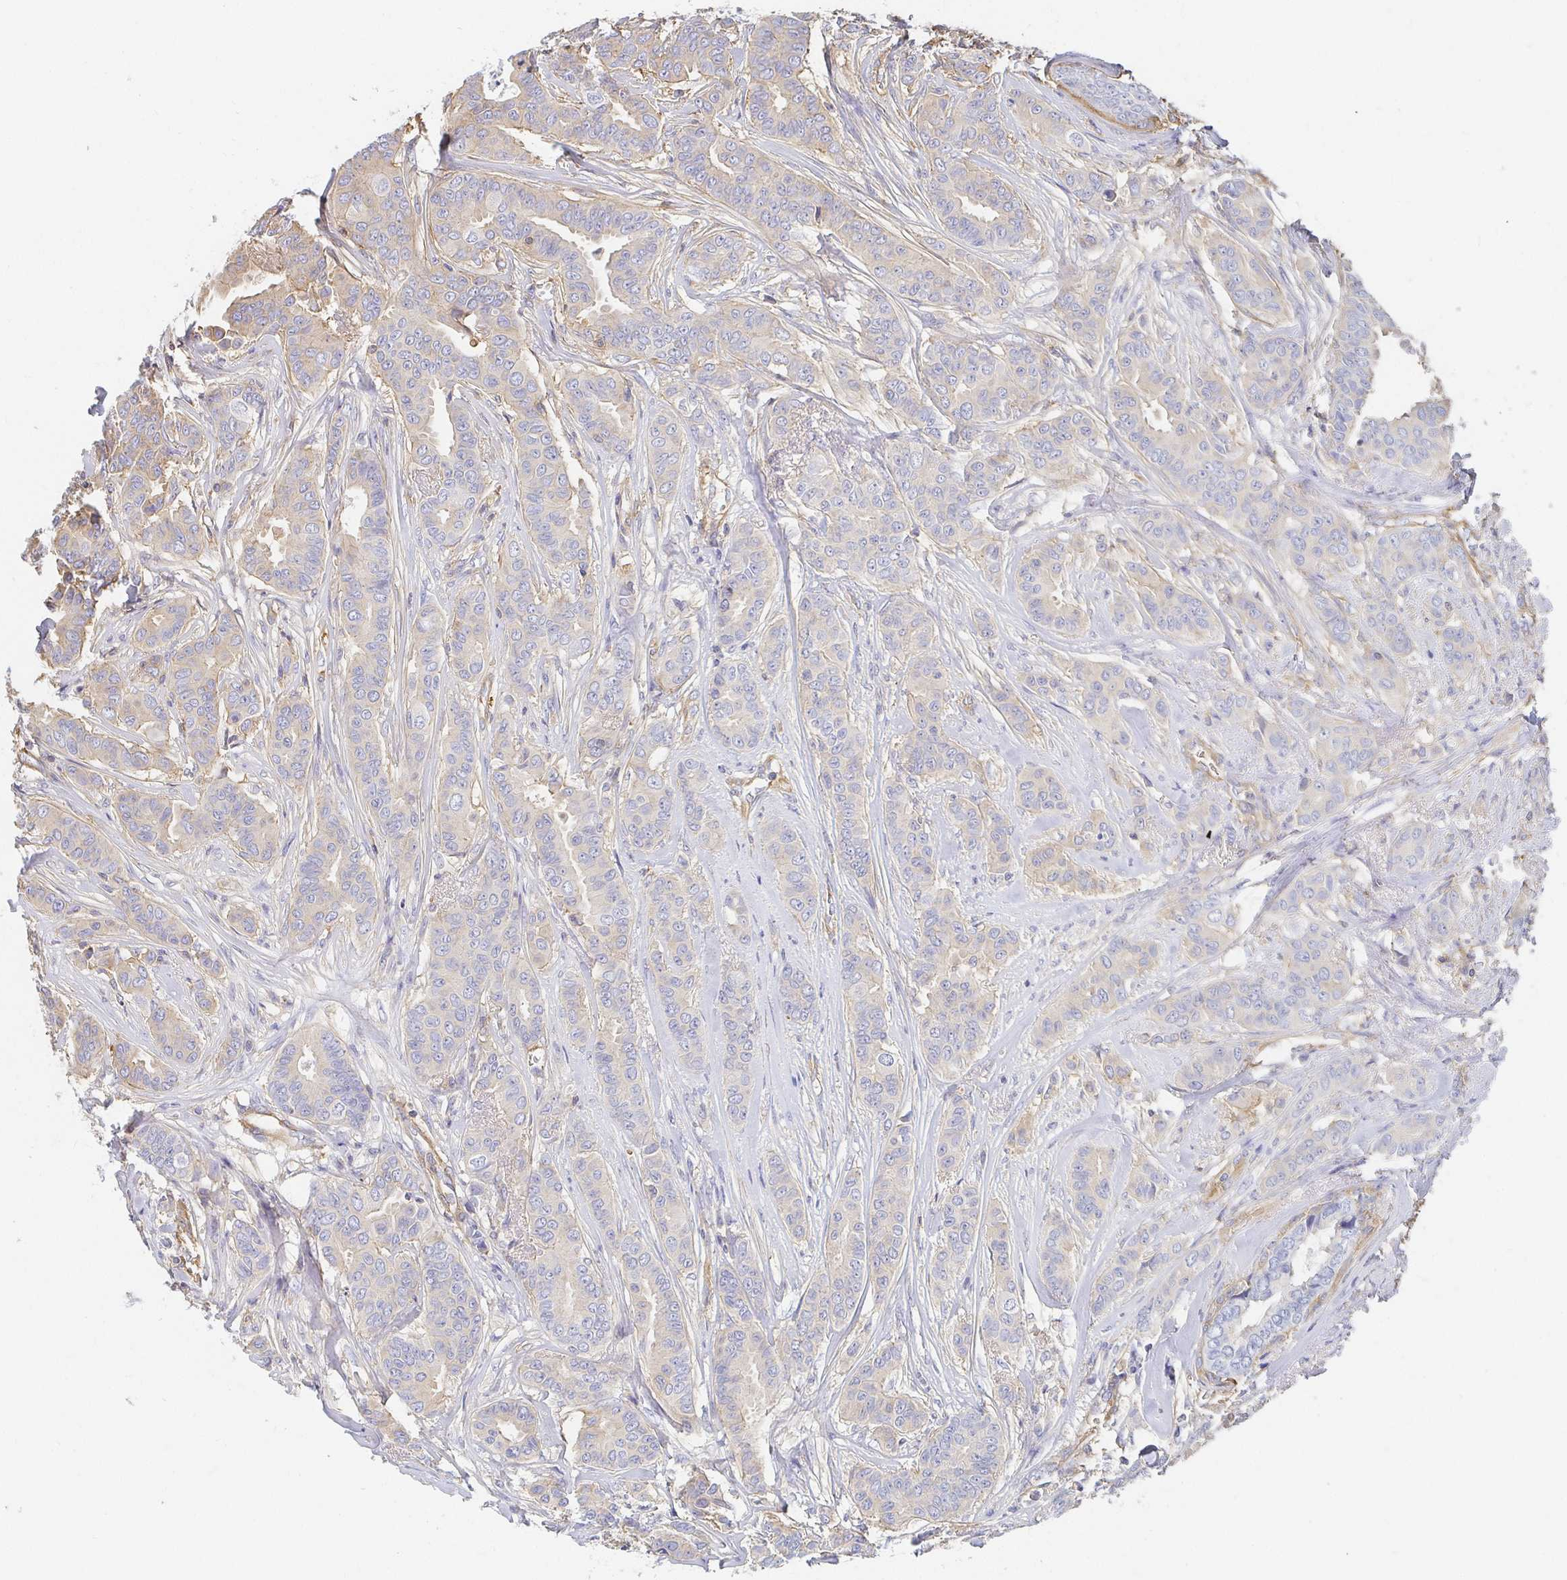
{"staining": {"intensity": "weak", "quantity": "<25%", "location": "cytoplasmic/membranous"}, "tissue": "breast cancer", "cell_type": "Tumor cells", "image_type": "cancer", "snomed": [{"axis": "morphology", "description": "Duct carcinoma"}, {"axis": "topography", "description": "Breast"}], "caption": "The histopathology image demonstrates no staining of tumor cells in breast infiltrating ductal carcinoma.", "gene": "TSPAN19", "patient": {"sex": "female", "age": 45}}